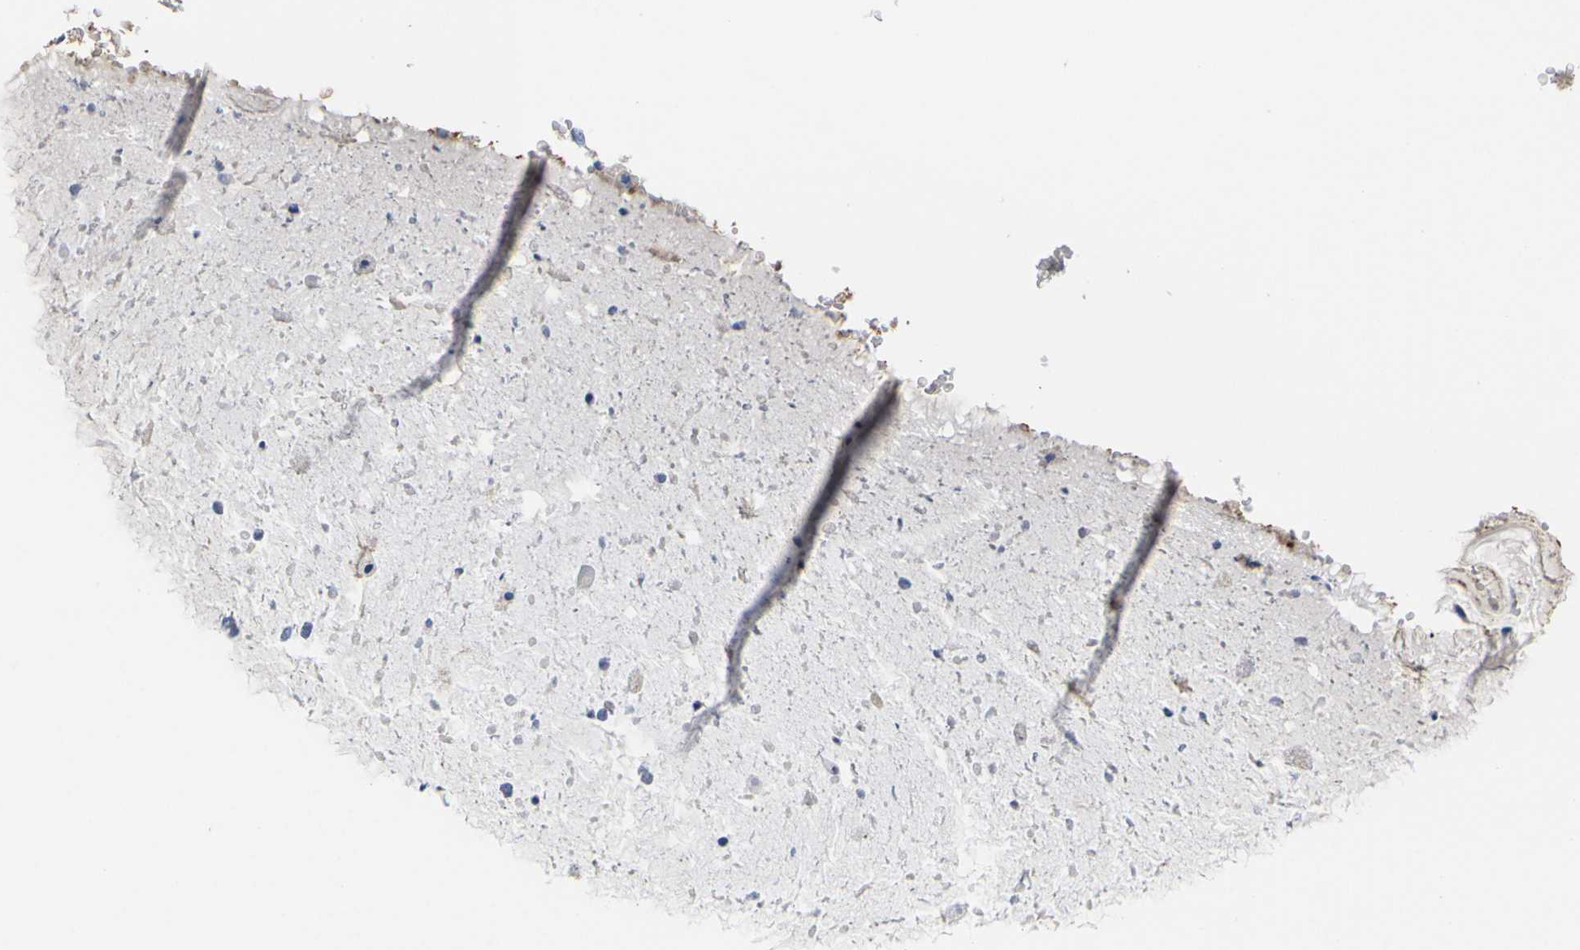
{"staining": {"intensity": "moderate", "quantity": ">75%", "location": "cytoplasmic/membranous"}, "tissue": "bronchus", "cell_type": "Respiratory epithelial cells", "image_type": "normal", "snomed": [{"axis": "morphology", "description": "Normal tissue, NOS"}, {"axis": "morphology", "description": "Adenocarcinoma, NOS"}, {"axis": "morphology", "description": "Adenocarcinoma, metastatic, NOS"}, {"axis": "topography", "description": "Lymph node"}, {"axis": "topography", "description": "Bronchus"}, {"axis": "topography", "description": "Lung"}], "caption": "High-power microscopy captured an IHC micrograph of normal bronchus, revealing moderate cytoplasmic/membranous expression in approximately >75% of respiratory epithelial cells. The staining was performed using DAB, with brown indicating positive protein expression. Nuclei are stained blue with hematoxylin.", "gene": "USH1C", "patient": {"sex": "female", "age": 54}}